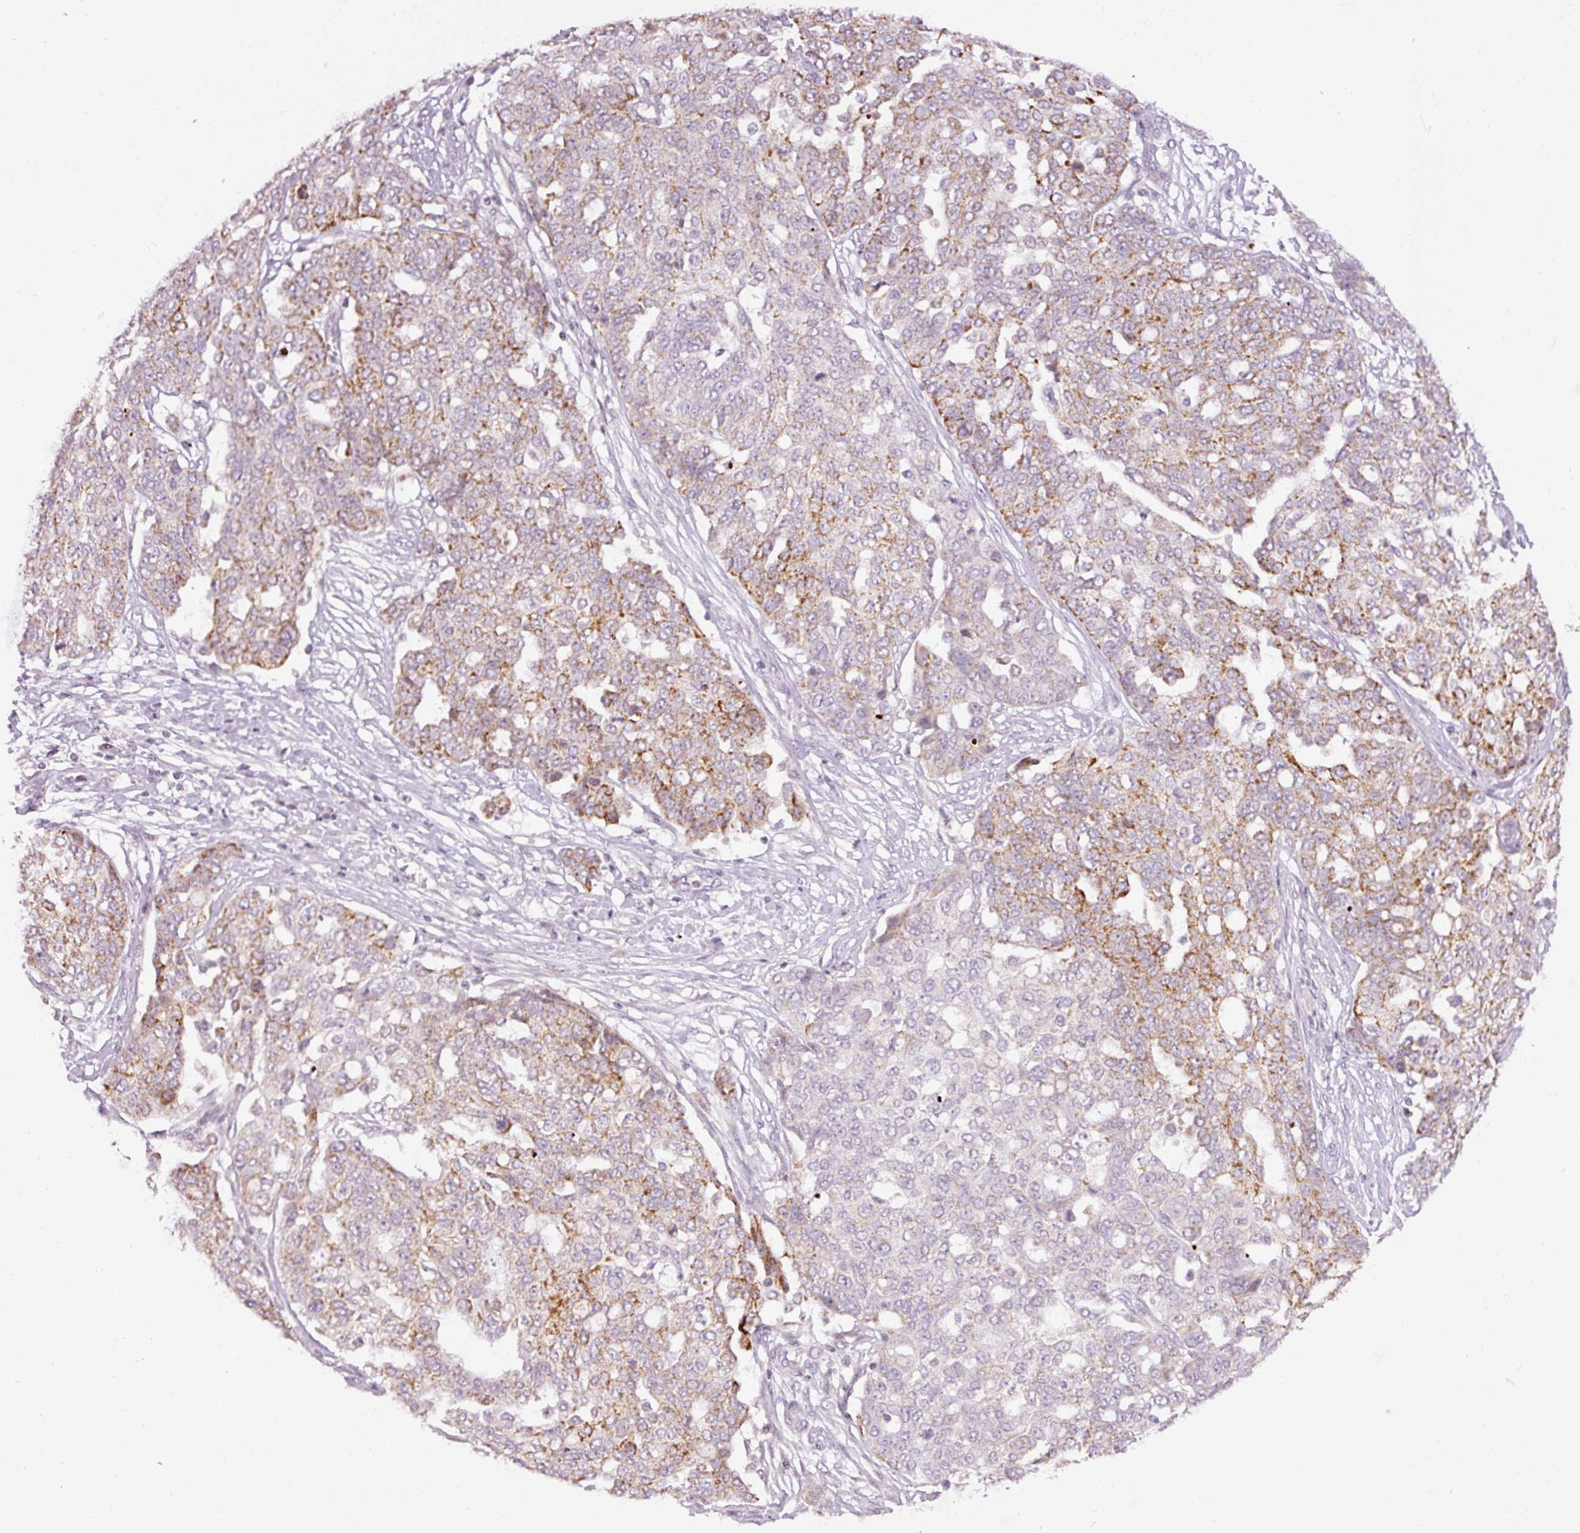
{"staining": {"intensity": "moderate", "quantity": "25%-75%", "location": "cytoplasmic/membranous"}, "tissue": "ovarian cancer", "cell_type": "Tumor cells", "image_type": "cancer", "snomed": [{"axis": "morphology", "description": "Cystadenocarcinoma, serous, NOS"}, {"axis": "topography", "description": "Soft tissue"}, {"axis": "topography", "description": "Ovary"}], "caption": "Human ovarian cancer (serous cystadenocarcinoma) stained with a protein marker displays moderate staining in tumor cells.", "gene": "ABHD11", "patient": {"sex": "female", "age": 57}}